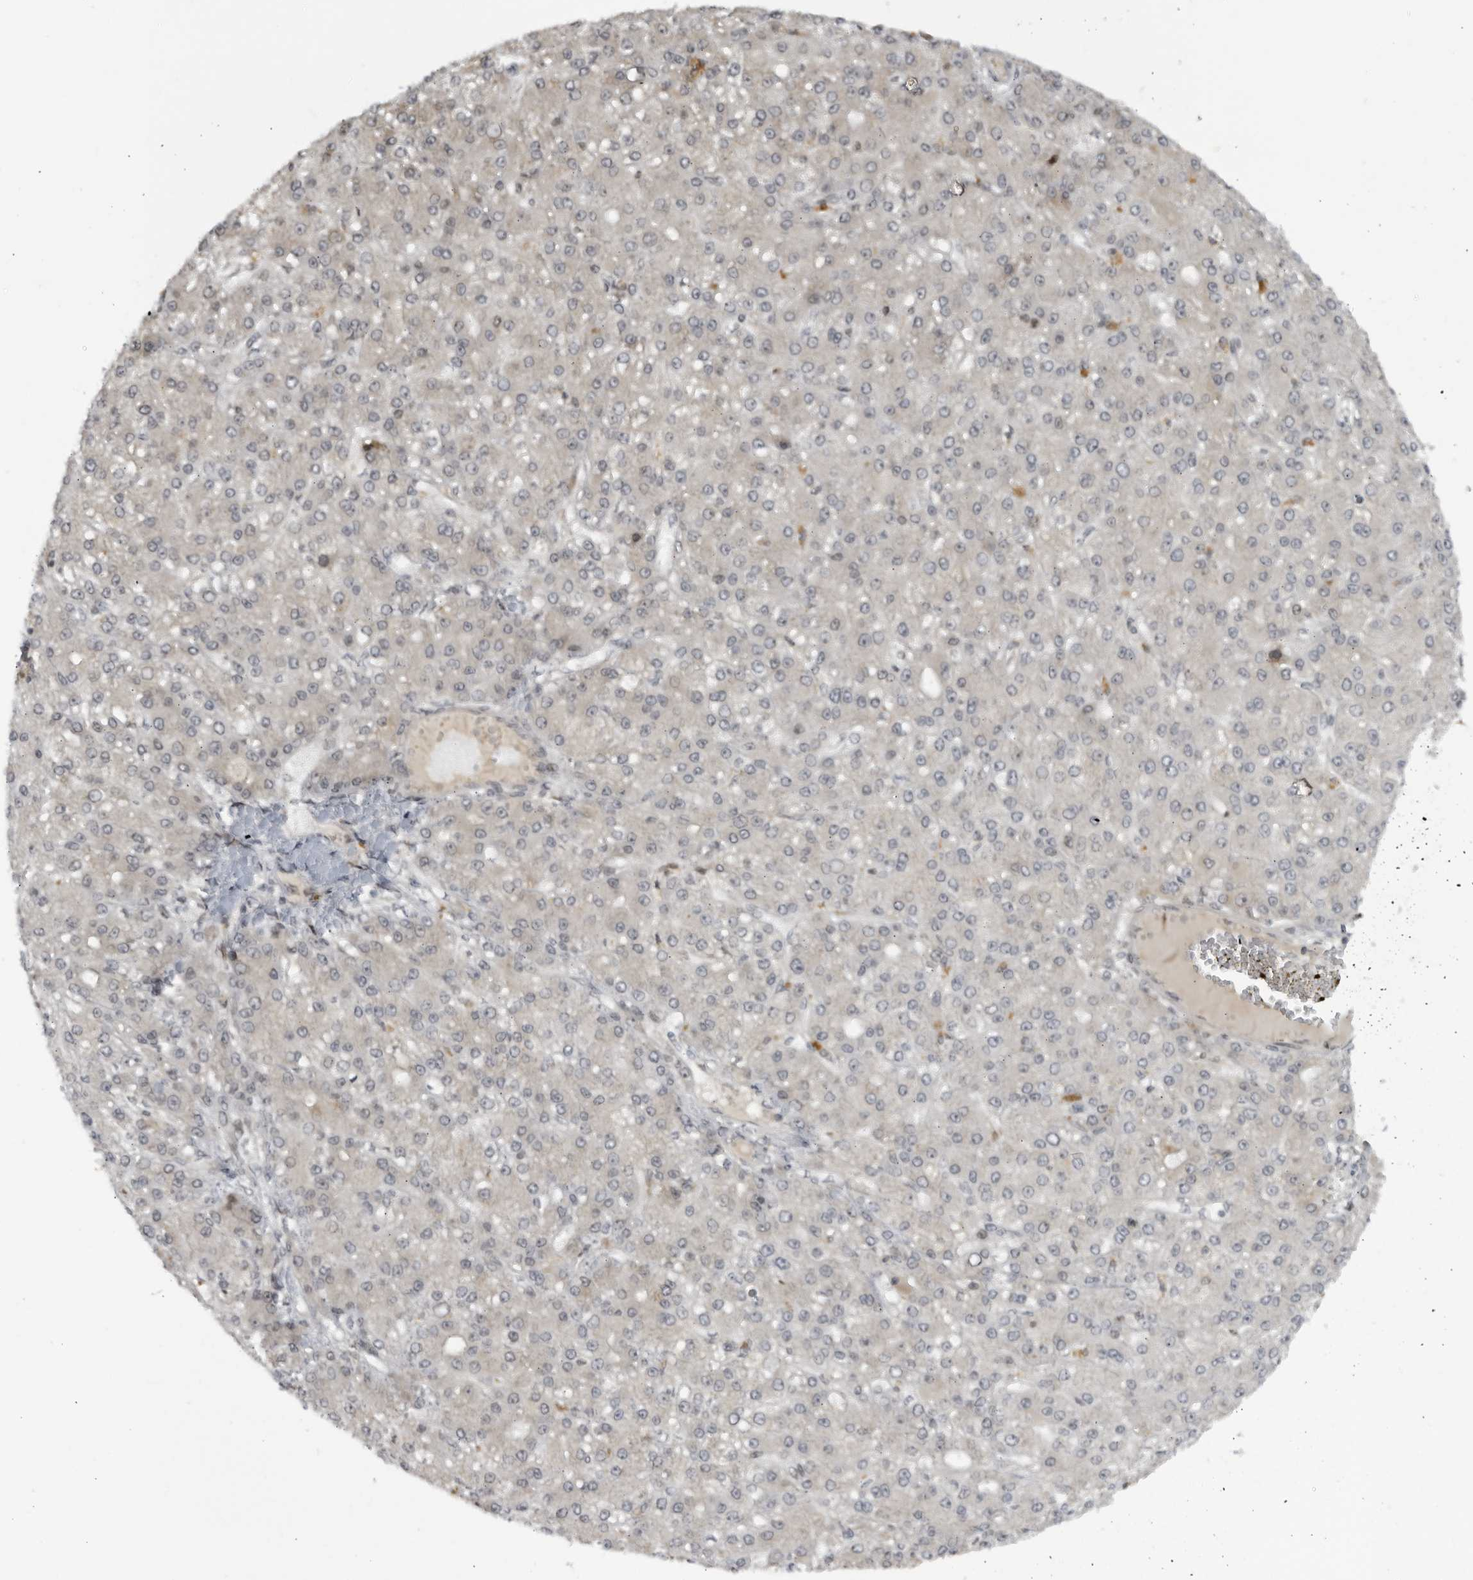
{"staining": {"intensity": "negative", "quantity": "none", "location": "none"}, "tissue": "liver cancer", "cell_type": "Tumor cells", "image_type": "cancer", "snomed": [{"axis": "morphology", "description": "Carcinoma, Hepatocellular, NOS"}, {"axis": "topography", "description": "Liver"}], "caption": "High magnification brightfield microscopy of liver cancer stained with DAB (brown) and counterstained with hematoxylin (blue): tumor cells show no significant expression.", "gene": "DTL", "patient": {"sex": "male", "age": 67}}